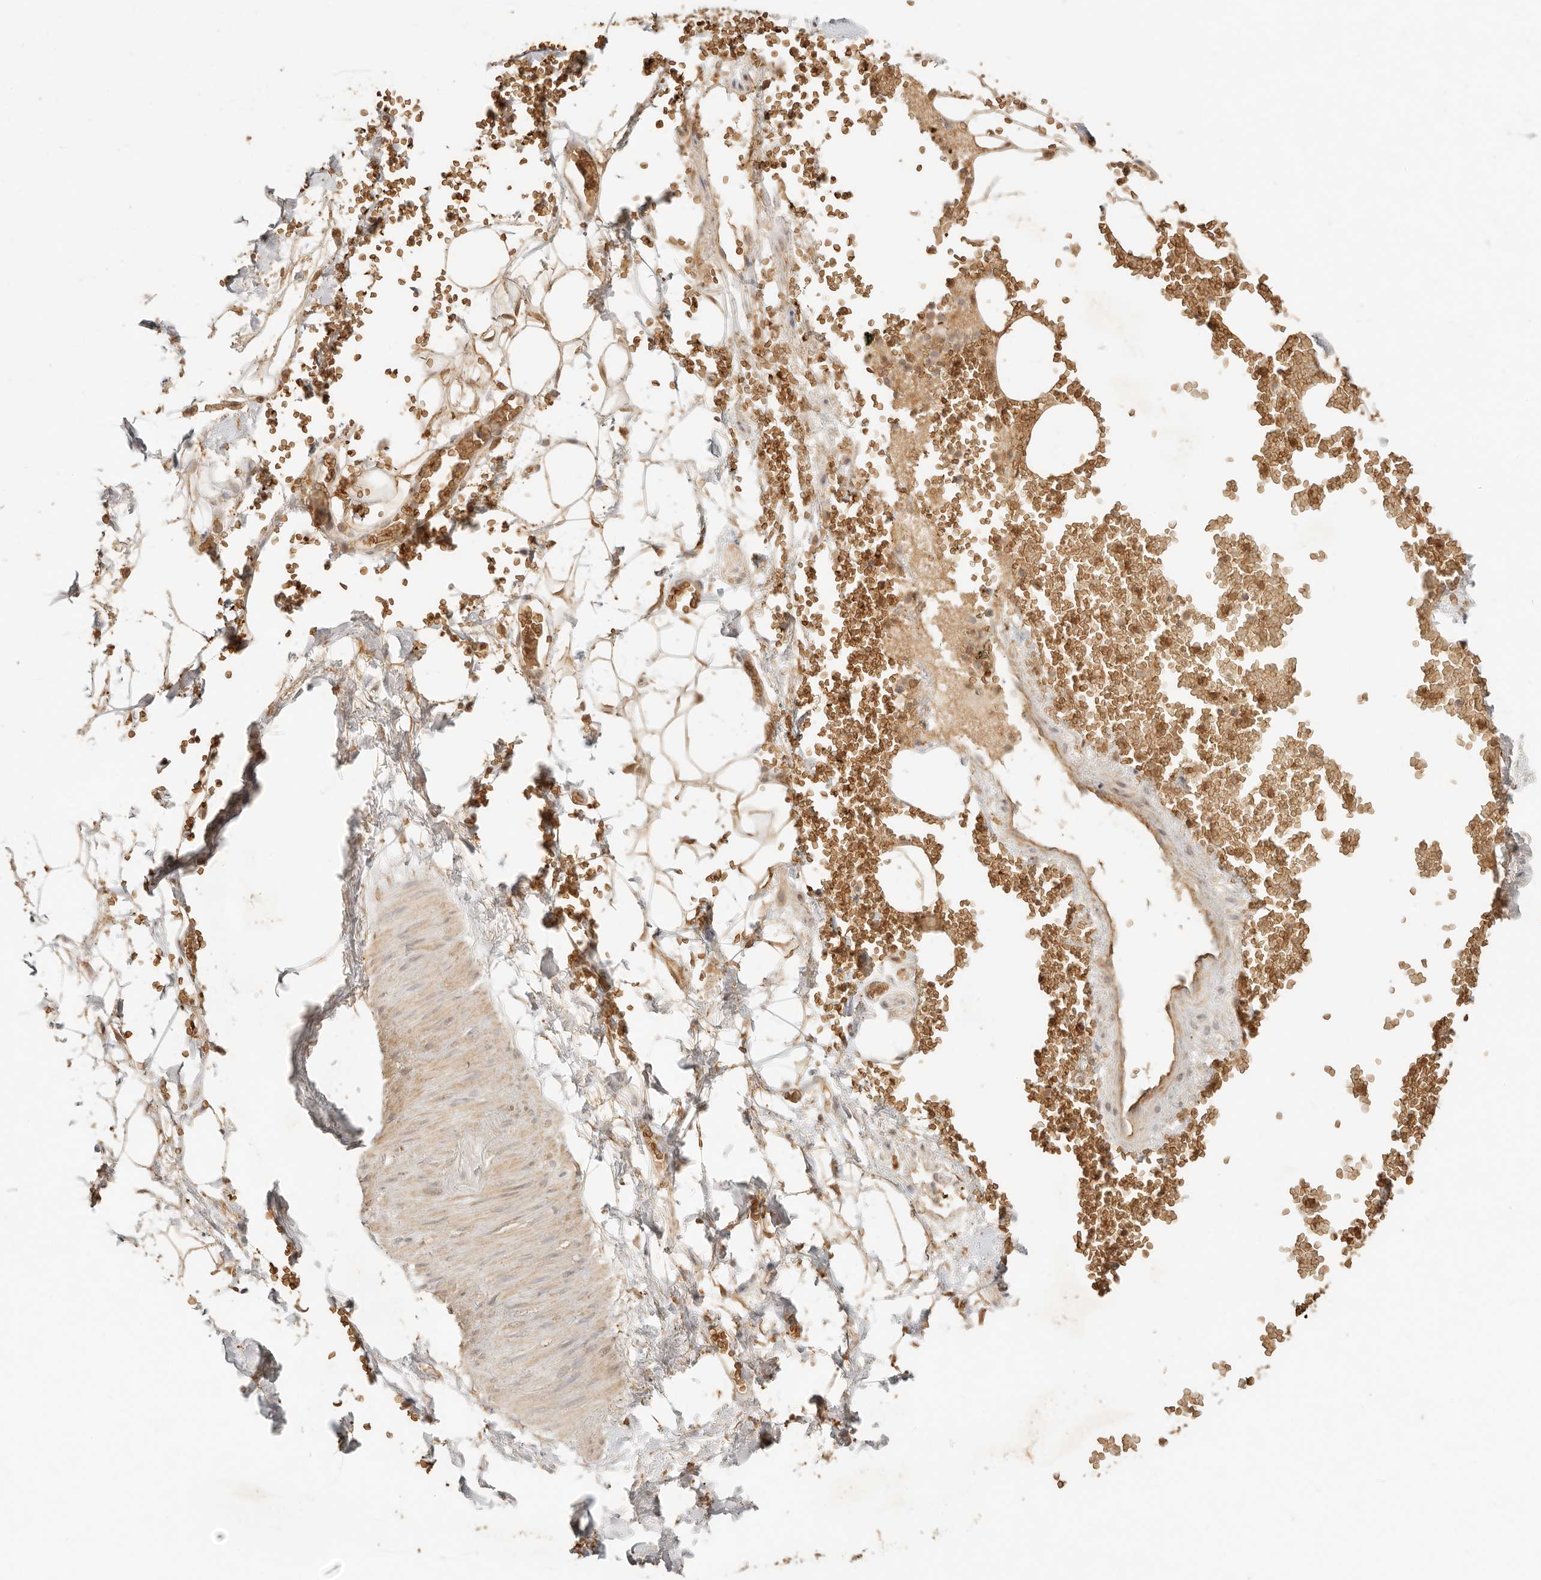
{"staining": {"intensity": "moderate", "quantity": ">75%", "location": "cytoplasmic/membranous"}, "tissue": "adipose tissue", "cell_type": "Adipocytes", "image_type": "normal", "snomed": [{"axis": "morphology", "description": "Normal tissue, NOS"}, {"axis": "morphology", "description": "Adenocarcinoma, NOS"}, {"axis": "topography", "description": "Pancreas"}, {"axis": "topography", "description": "Peripheral nerve tissue"}], "caption": "Protein expression analysis of benign adipose tissue exhibits moderate cytoplasmic/membranous staining in about >75% of adipocytes.", "gene": "INTS11", "patient": {"sex": "male", "age": 59}}